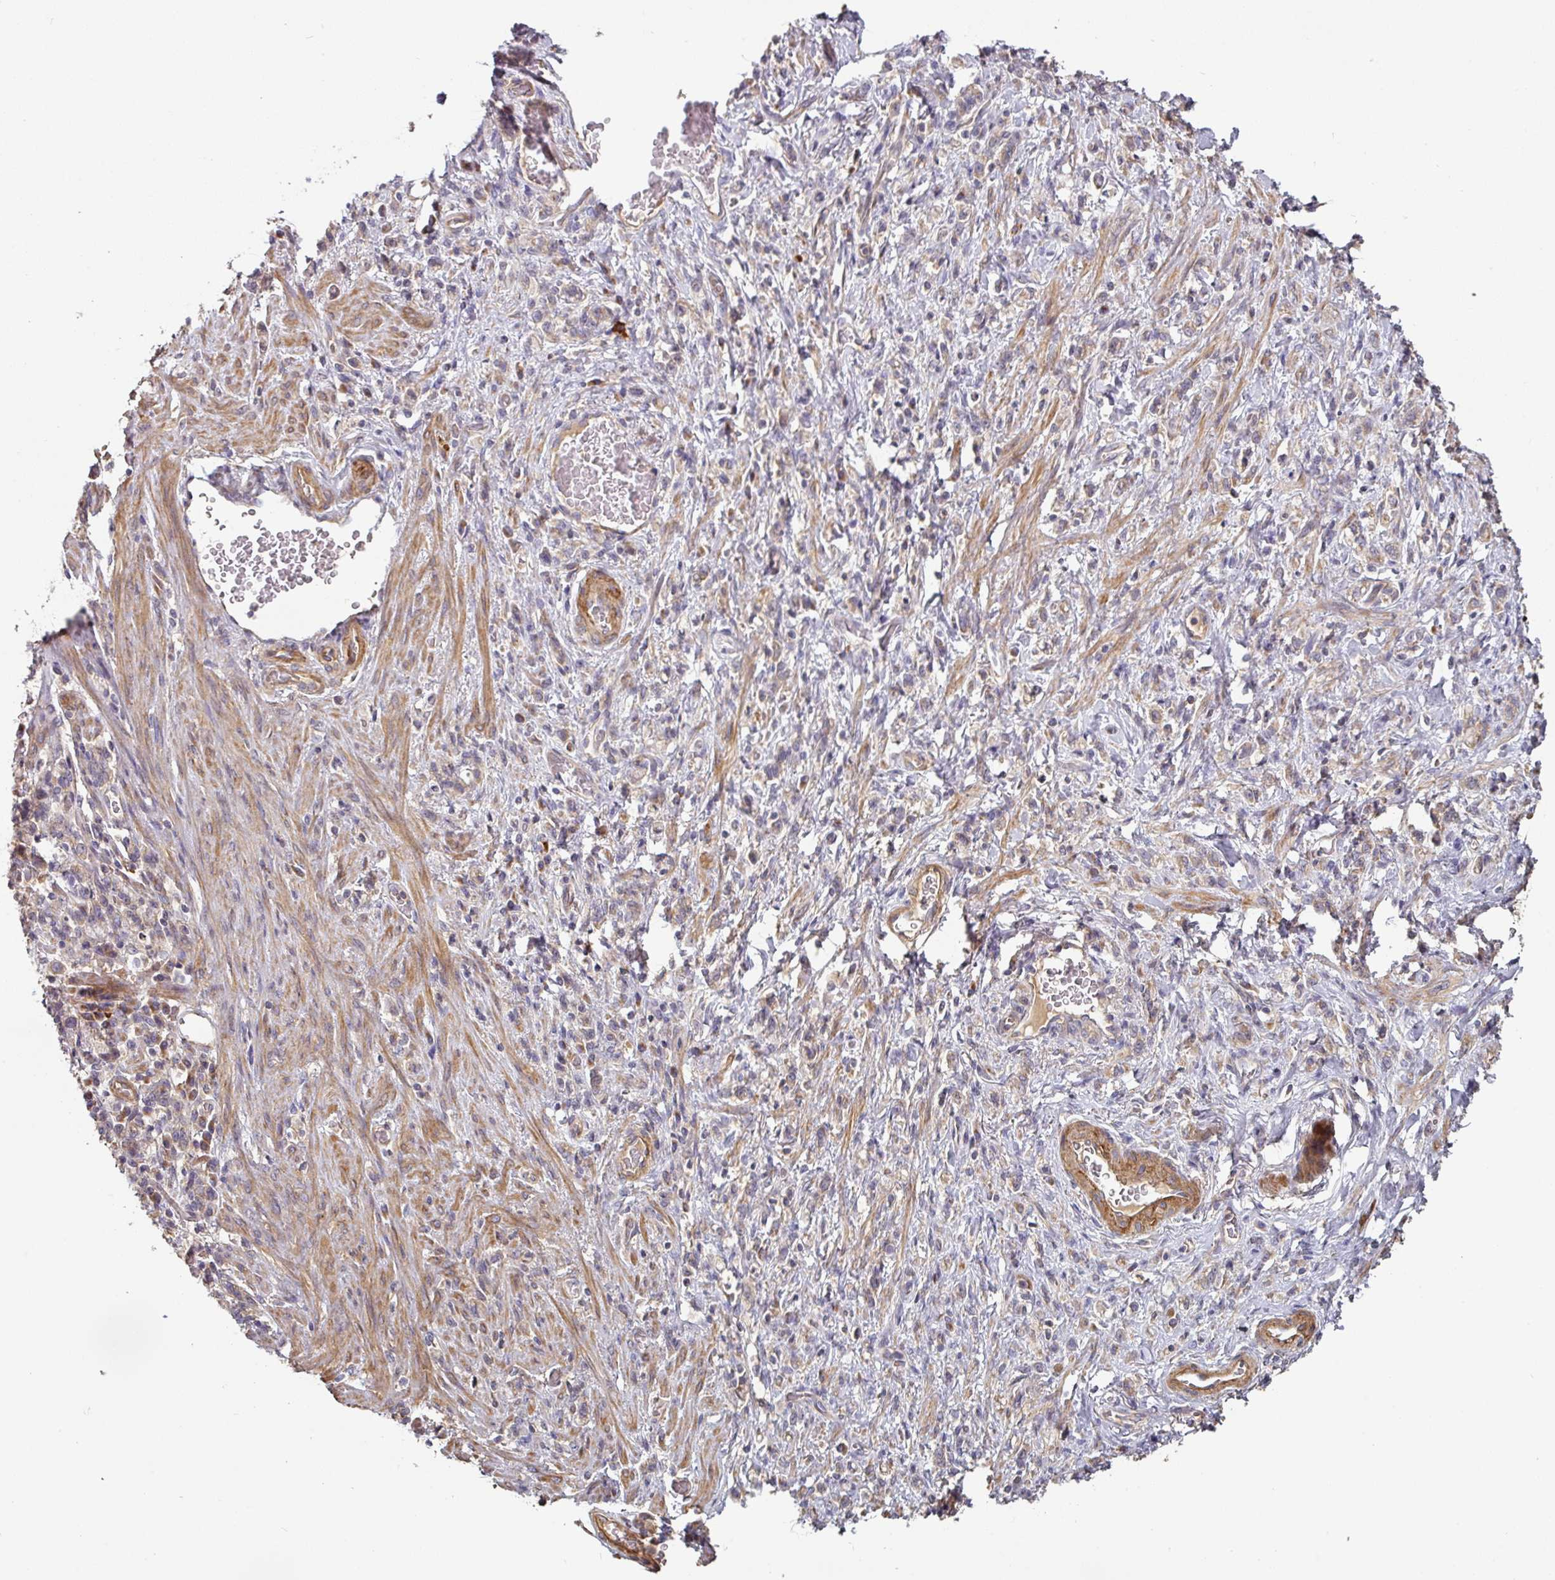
{"staining": {"intensity": "weak", "quantity": "25%-75%", "location": "cytoplasmic/membranous"}, "tissue": "stomach cancer", "cell_type": "Tumor cells", "image_type": "cancer", "snomed": [{"axis": "morphology", "description": "Adenocarcinoma, NOS"}, {"axis": "topography", "description": "Stomach"}], "caption": "Adenocarcinoma (stomach) tissue shows weak cytoplasmic/membranous expression in approximately 25%-75% of tumor cells", "gene": "SIK1", "patient": {"sex": "male", "age": 77}}